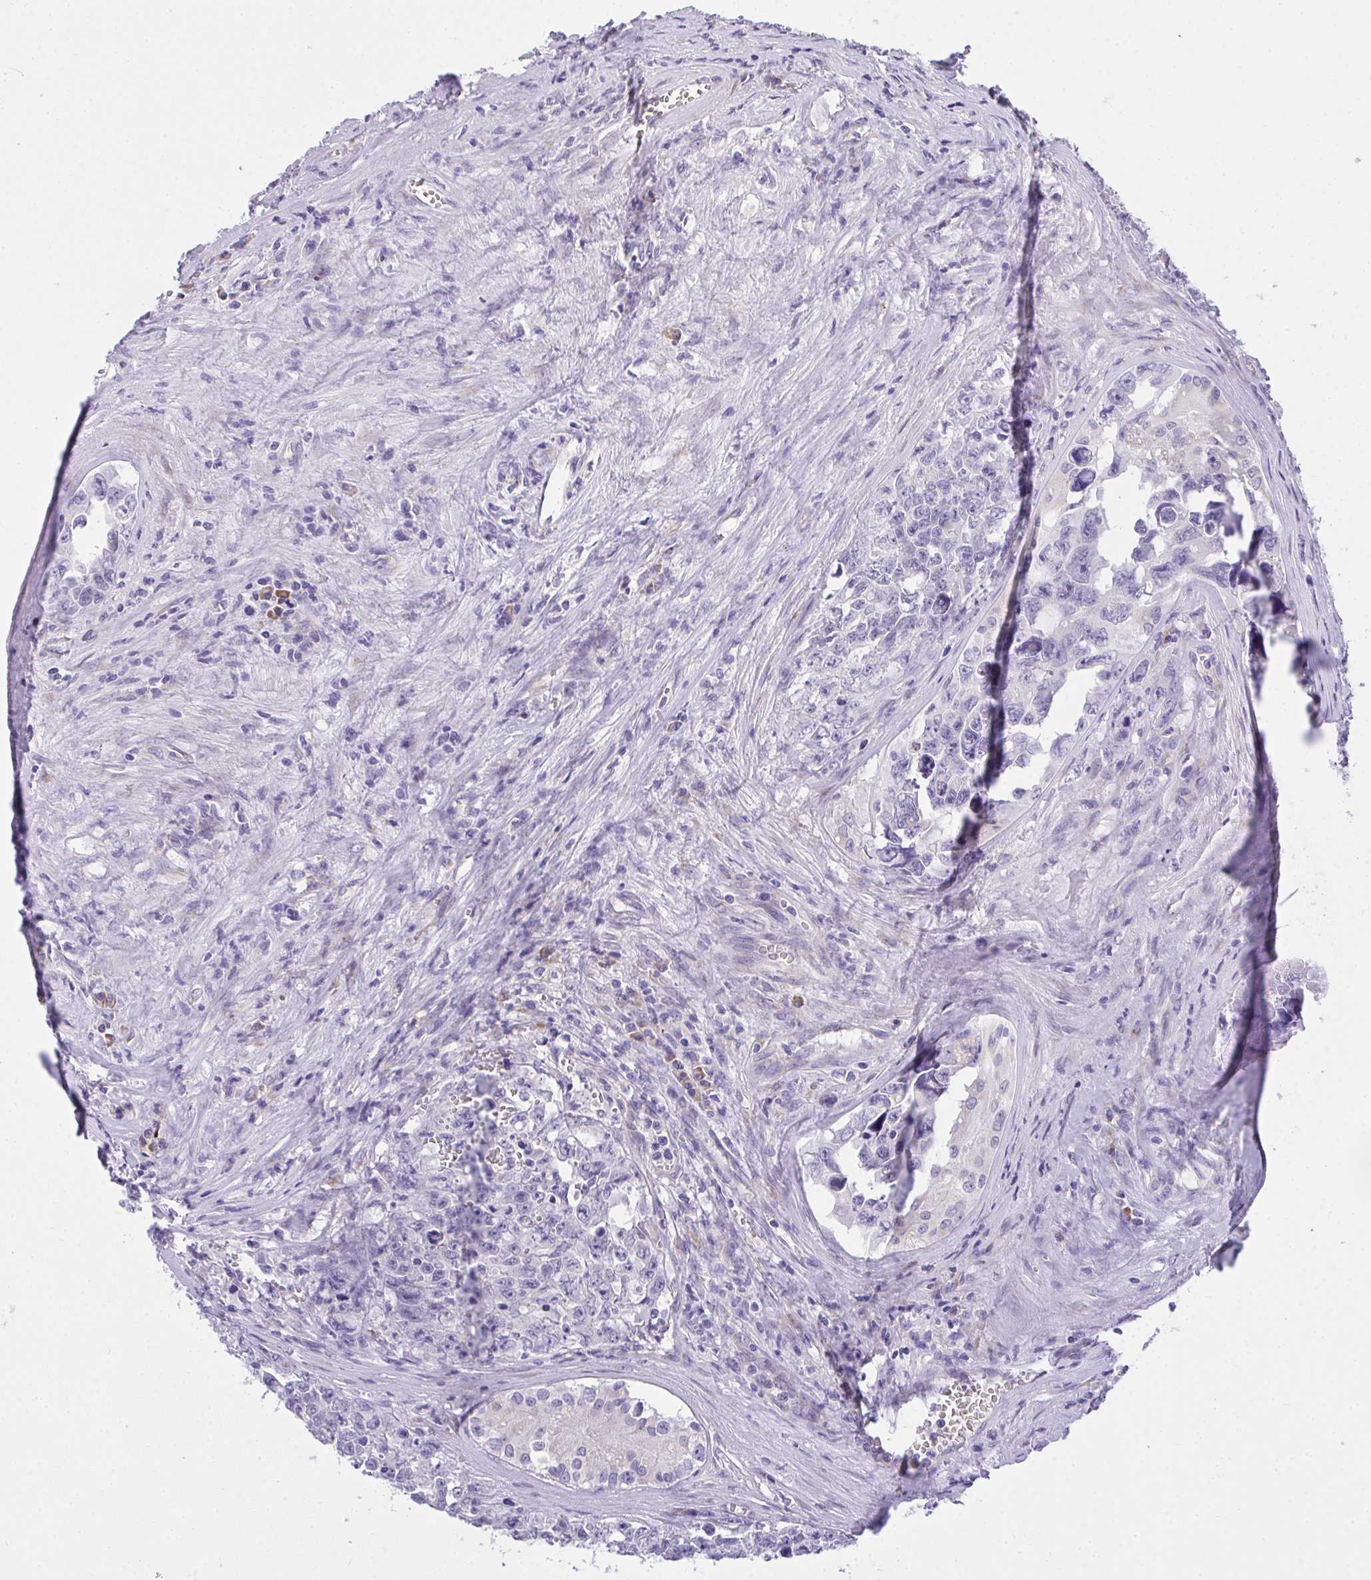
{"staining": {"intensity": "negative", "quantity": "none", "location": "none"}, "tissue": "testis cancer", "cell_type": "Tumor cells", "image_type": "cancer", "snomed": [{"axis": "morphology", "description": "Carcinoma, Embryonal, NOS"}, {"axis": "topography", "description": "Testis"}], "caption": "Protein analysis of testis embryonal carcinoma reveals no significant positivity in tumor cells. (Immunohistochemistry, brightfield microscopy, high magnification).", "gene": "ADRA2C", "patient": {"sex": "male", "age": 24}}